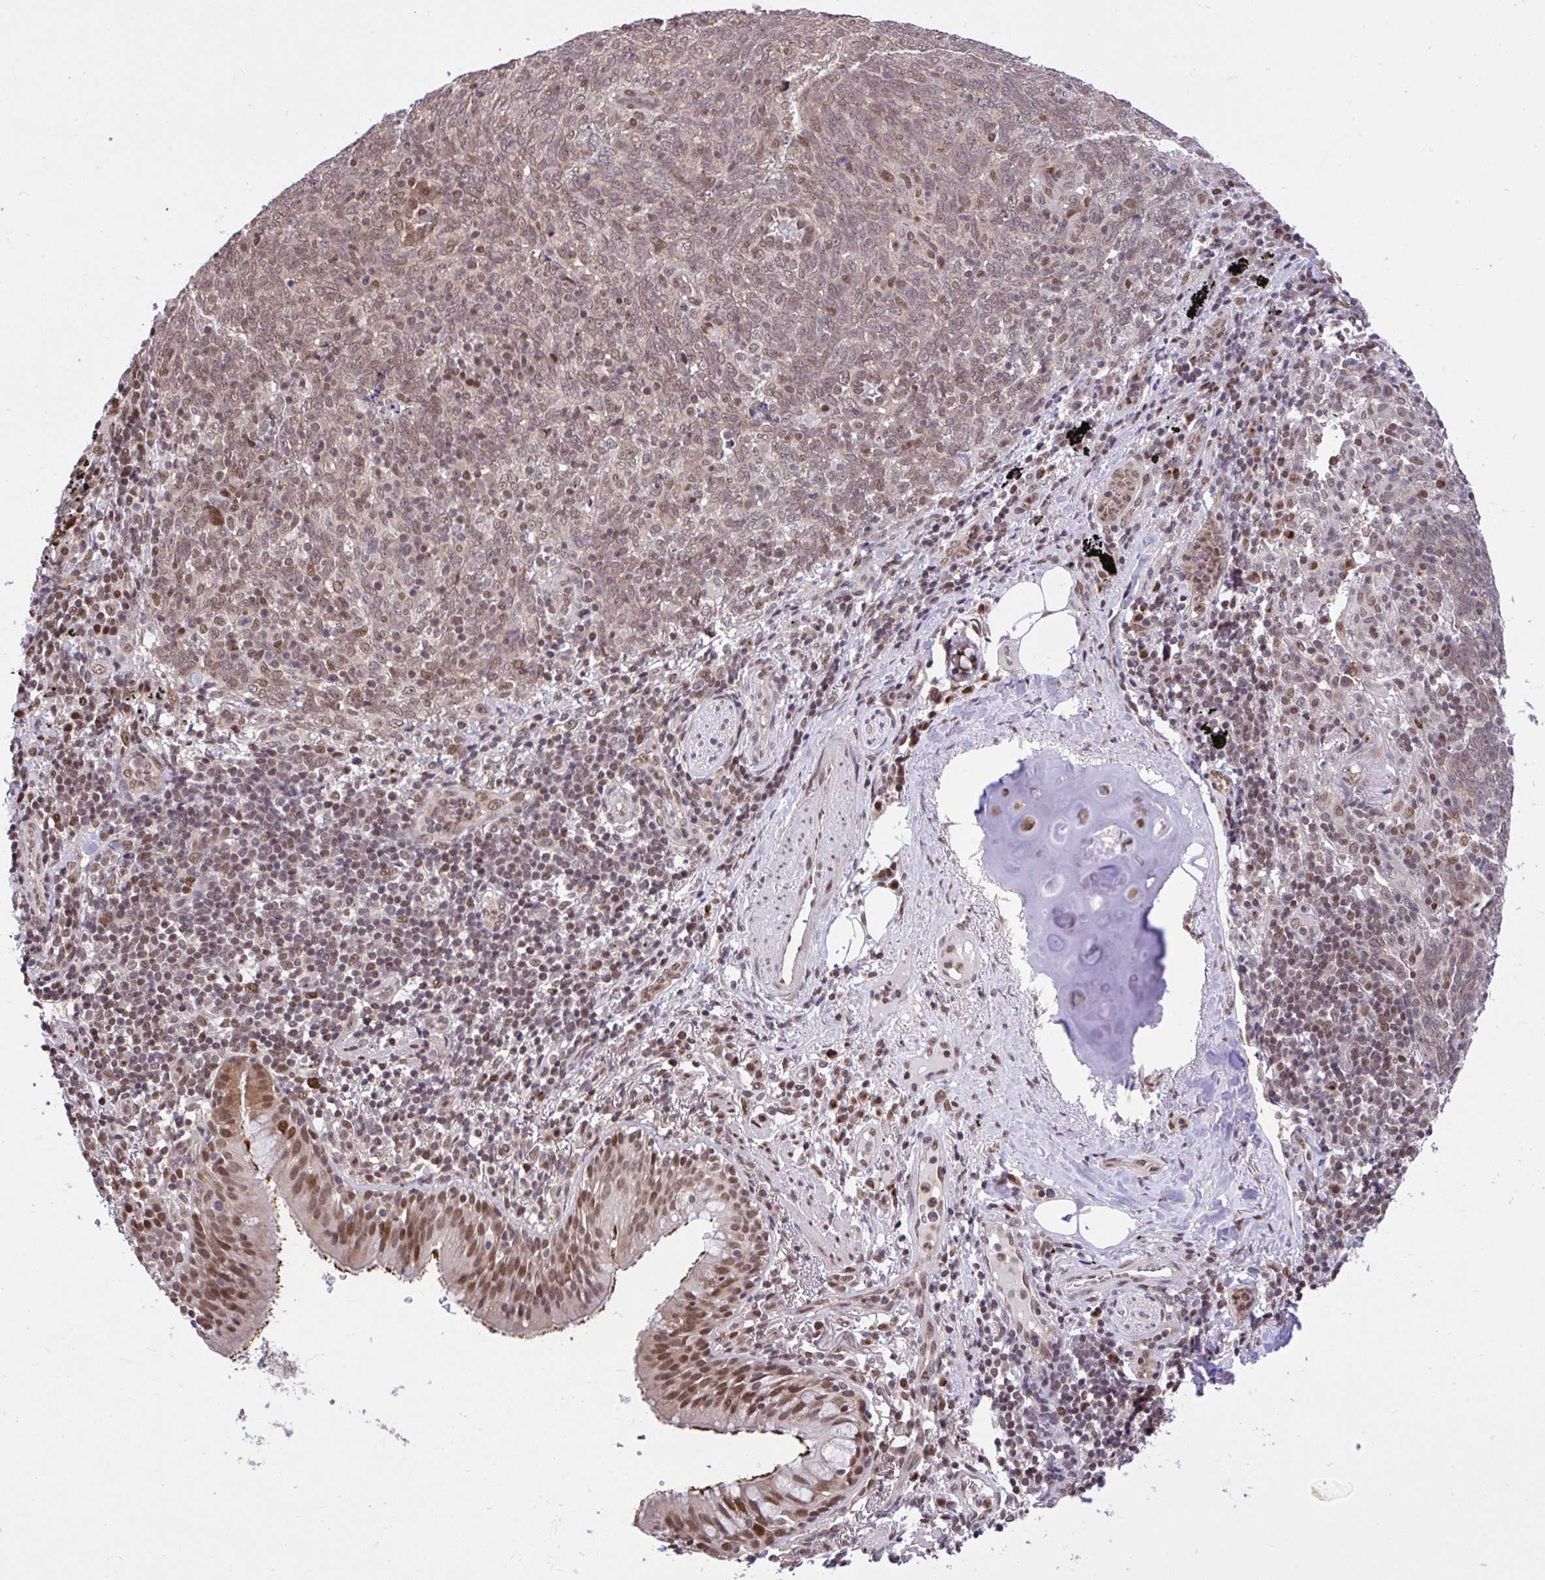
{"staining": {"intensity": "weak", "quantity": ">75%", "location": "nuclear"}, "tissue": "lung cancer", "cell_type": "Tumor cells", "image_type": "cancer", "snomed": [{"axis": "morphology", "description": "Squamous cell carcinoma, NOS"}, {"axis": "topography", "description": "Lung"}], "caption": "Protein expression analysis of squamous cell carcinoma (lung) displays weak nuclear staining in about >75% of tumor cells.", "gene": "GLIS3", "patient": {"sex": "female", "age": 72}}